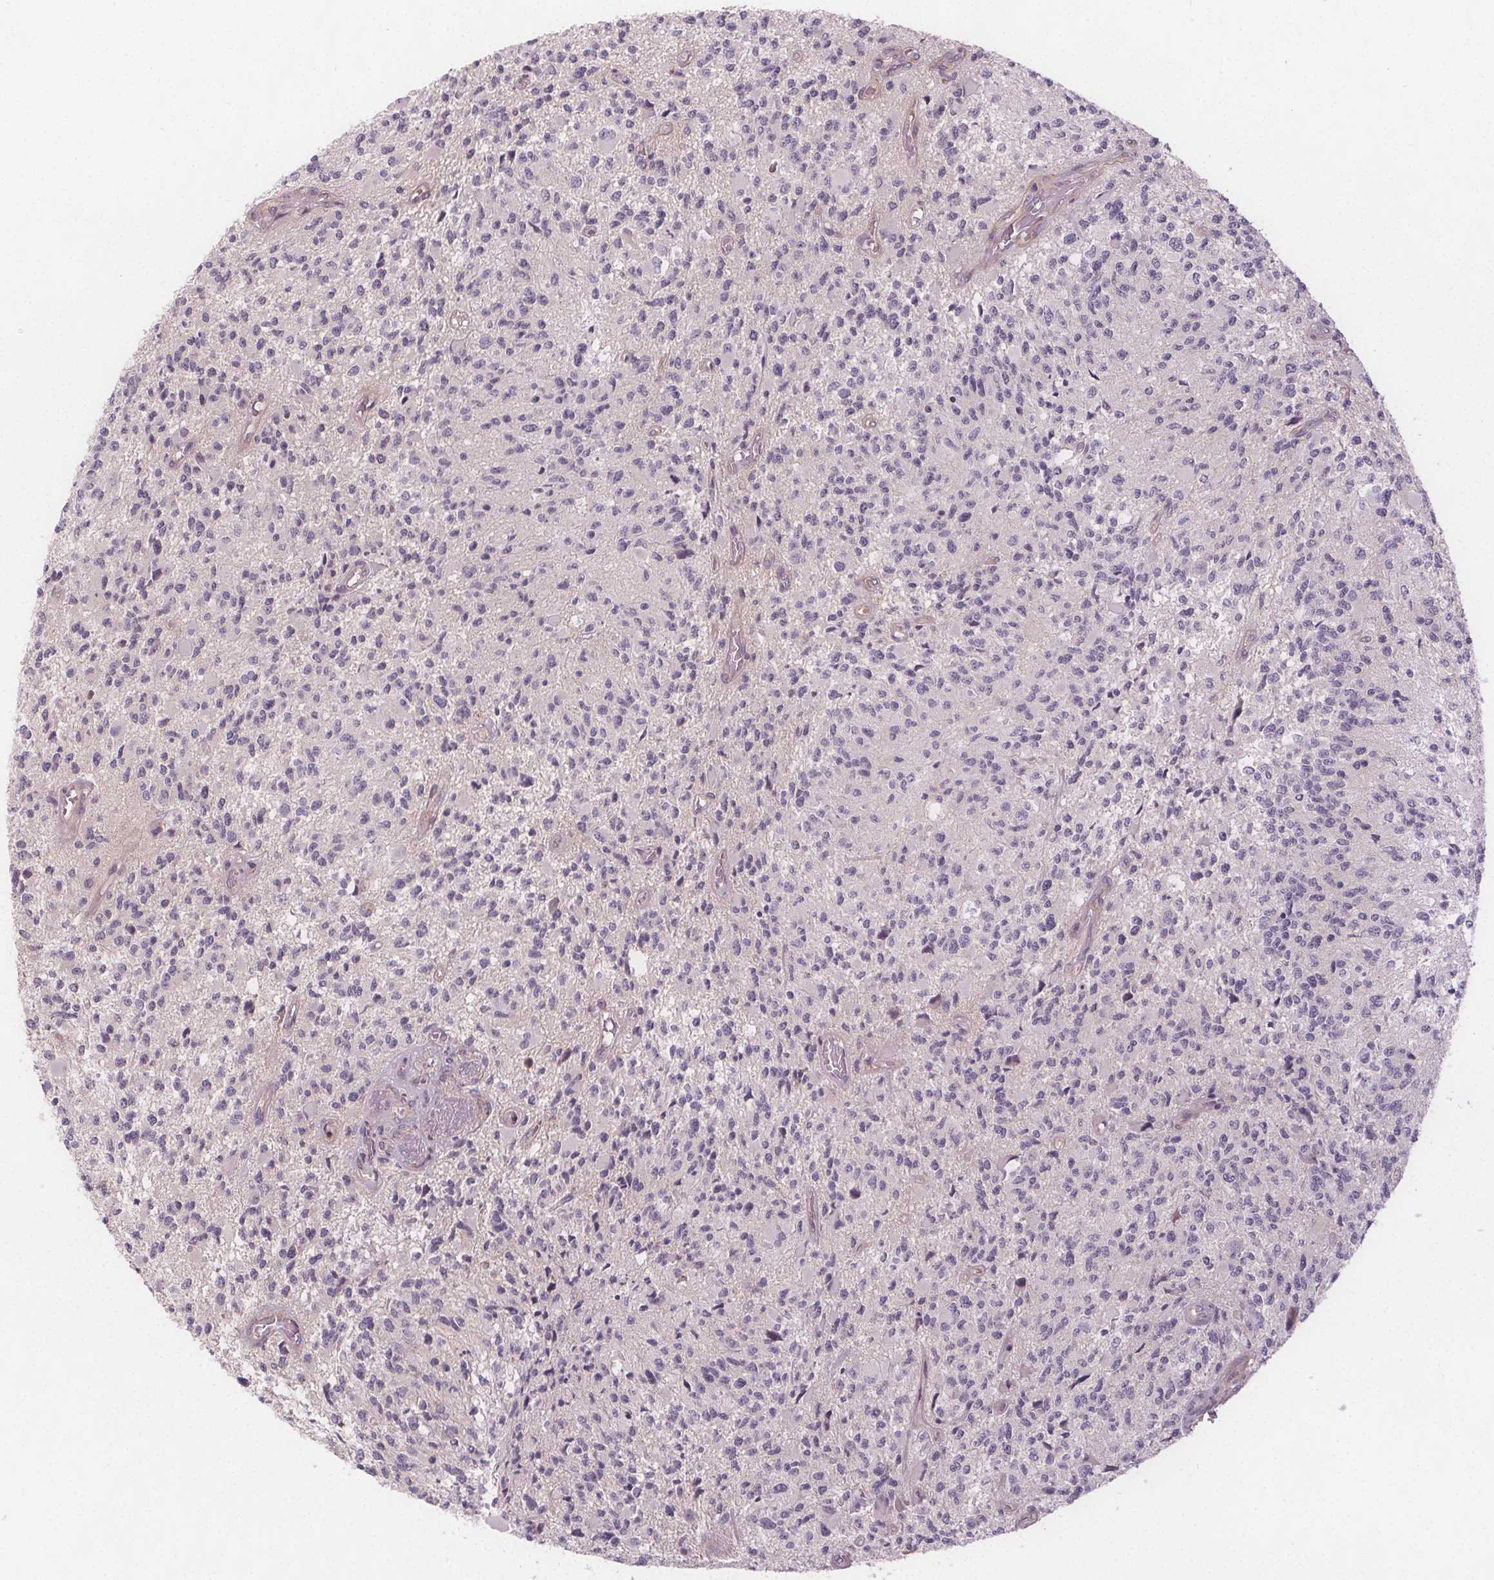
{"staining": {"intensity": "negative", "quantity": "none", "location": "none"}, "tissue": "glioma", "cell_type": "Tumor cells", "image_type": "cancer", "snomed": [{"axis": "morphology", "description": "Glioma, malignant, High grade"}, {"axis": "topography", "description": "Brain"}], "caption": "Immunohistochemical staining of human high-grade glioma (malignant) reveals no significant staining in tumor cells.", "gene": "VNN1", "patient": {"sex": "female", "age": 63}}